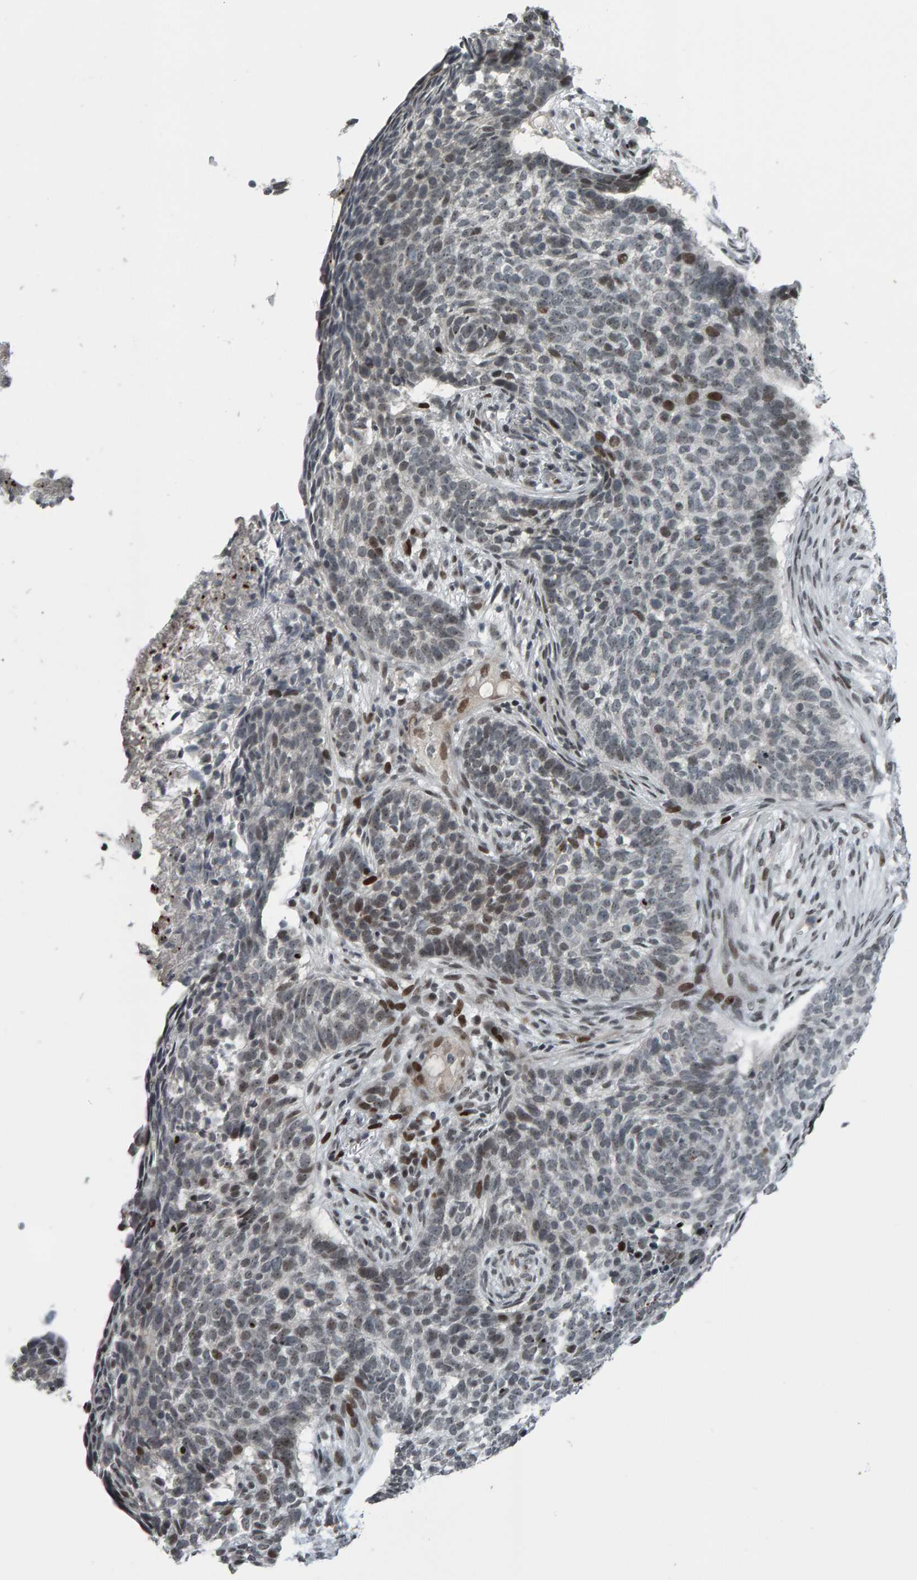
{"staining": {"intensity": "moderate", "quantity": "<25%", "location": "nuclear"}, "tissue": "skin cancer", "cell_type": "Tumor cells", "image_type": "cancer", "snomed": [{"axis": "morphology", "description": "Basal cell carcinoma"}, {"axis": "topography", "description": "Skin"}], "caption": "Immunohistochemical staining of skin cancer (basal cell carcinoma) exhibits low levels of moderate nuclear protein expression in about <25% of tumor cells. Nuclei are stained in blue.", "gene": "ZNF366", "patient": {"sex": "male", "age": 85}}